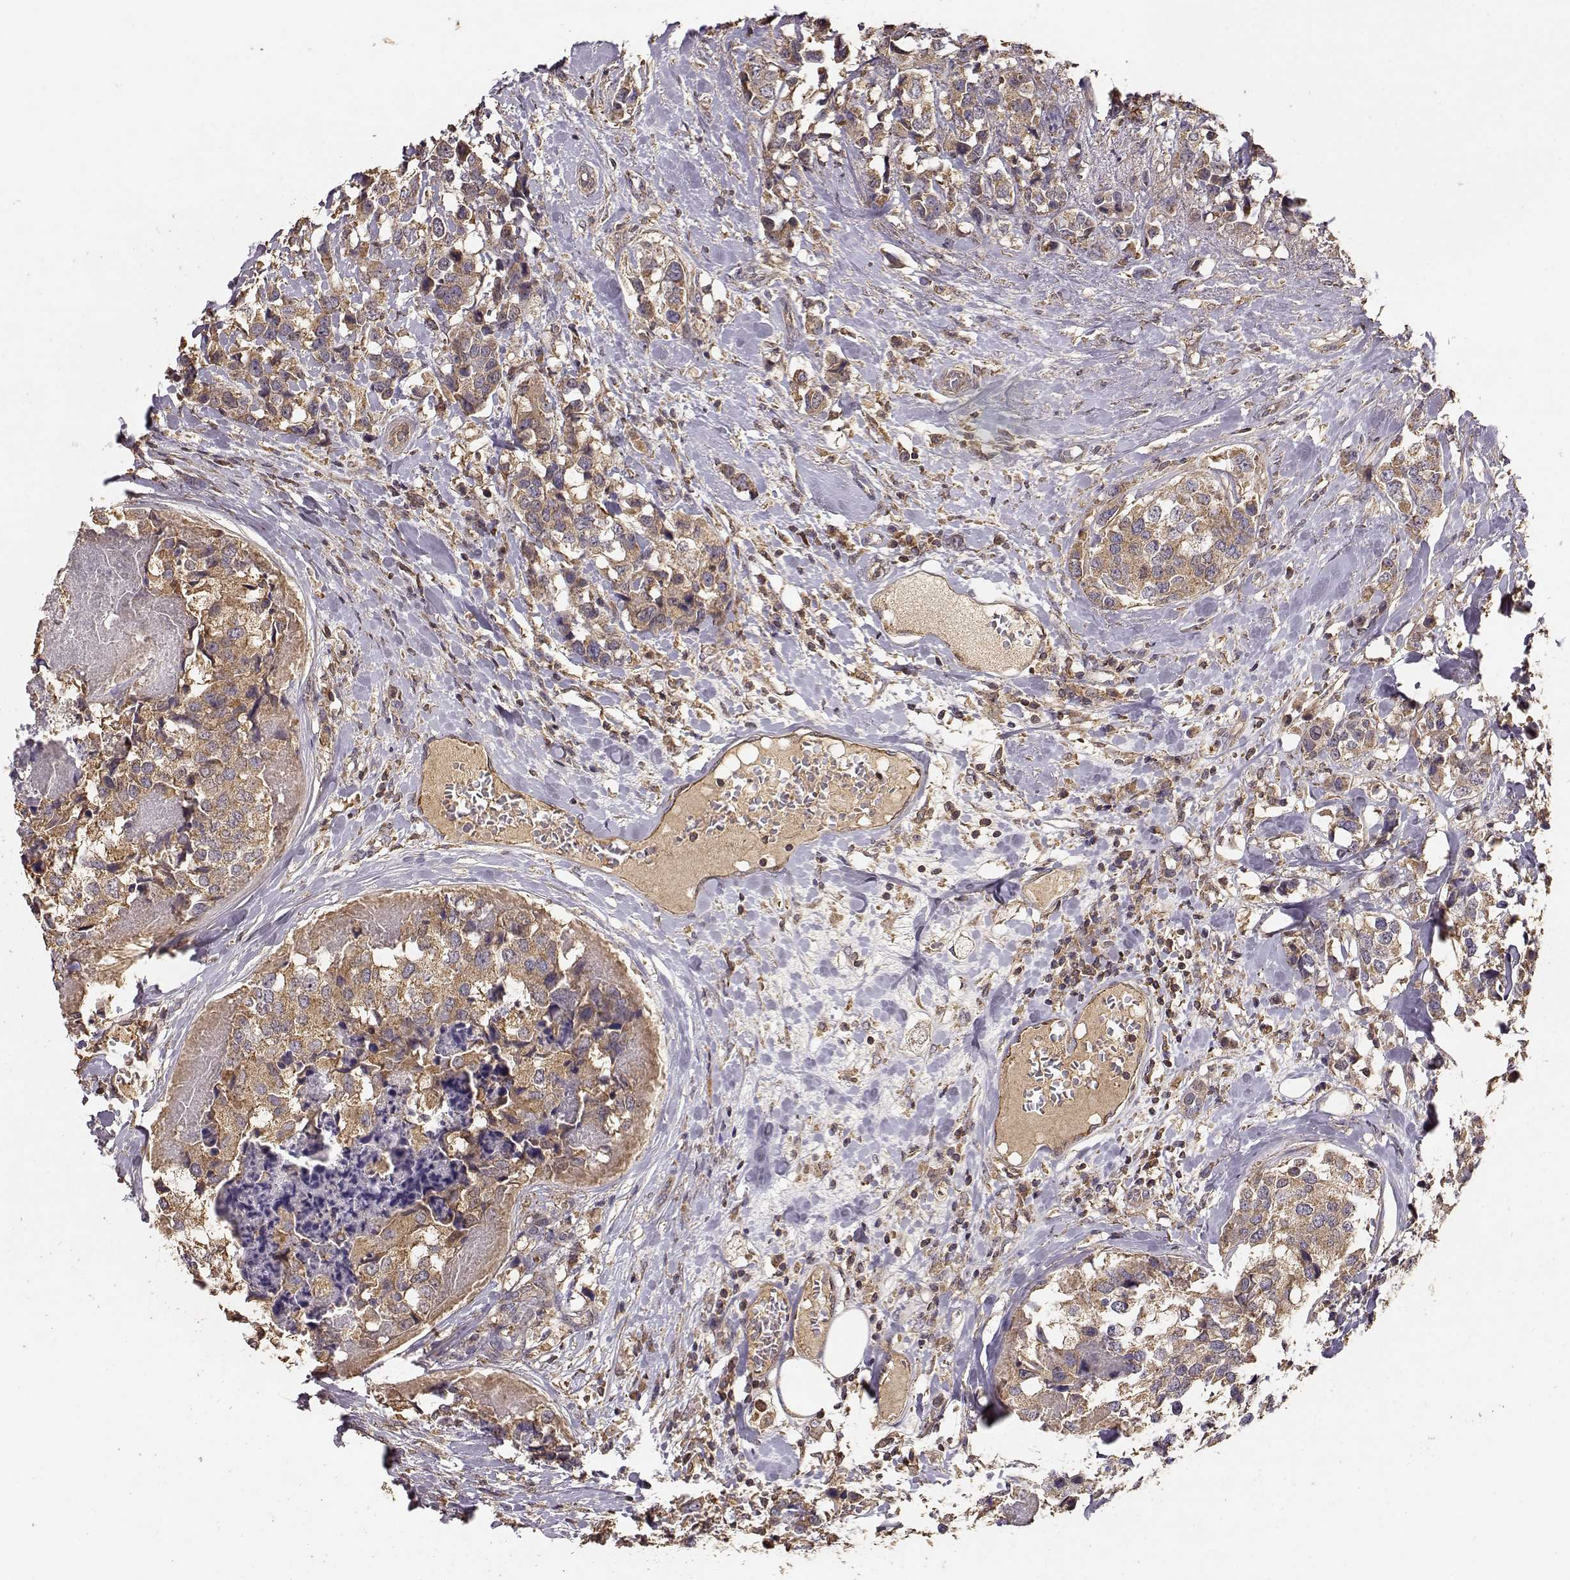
{"staining": {"intensity": "moderate", "quantity": ">75%", "location": "cytoplasmic/membranous"}, "tissue": "breast cancer", "cell_type": "Tumor cells", "image_type": "cancer", "snomed": [{"axis": "morphology", "description": "Lobular carcinoma"}, {"axis": "topography", "description": "Breast"}], "caption": "Immunohistochemistry (IHC) of human breast cancer exhibits medium levels of moderate cytoplasmic/membranous staining in about >75% of tumor cells.", "gene": "TARS3", "patient": {"sex": "female", "age": 59}}